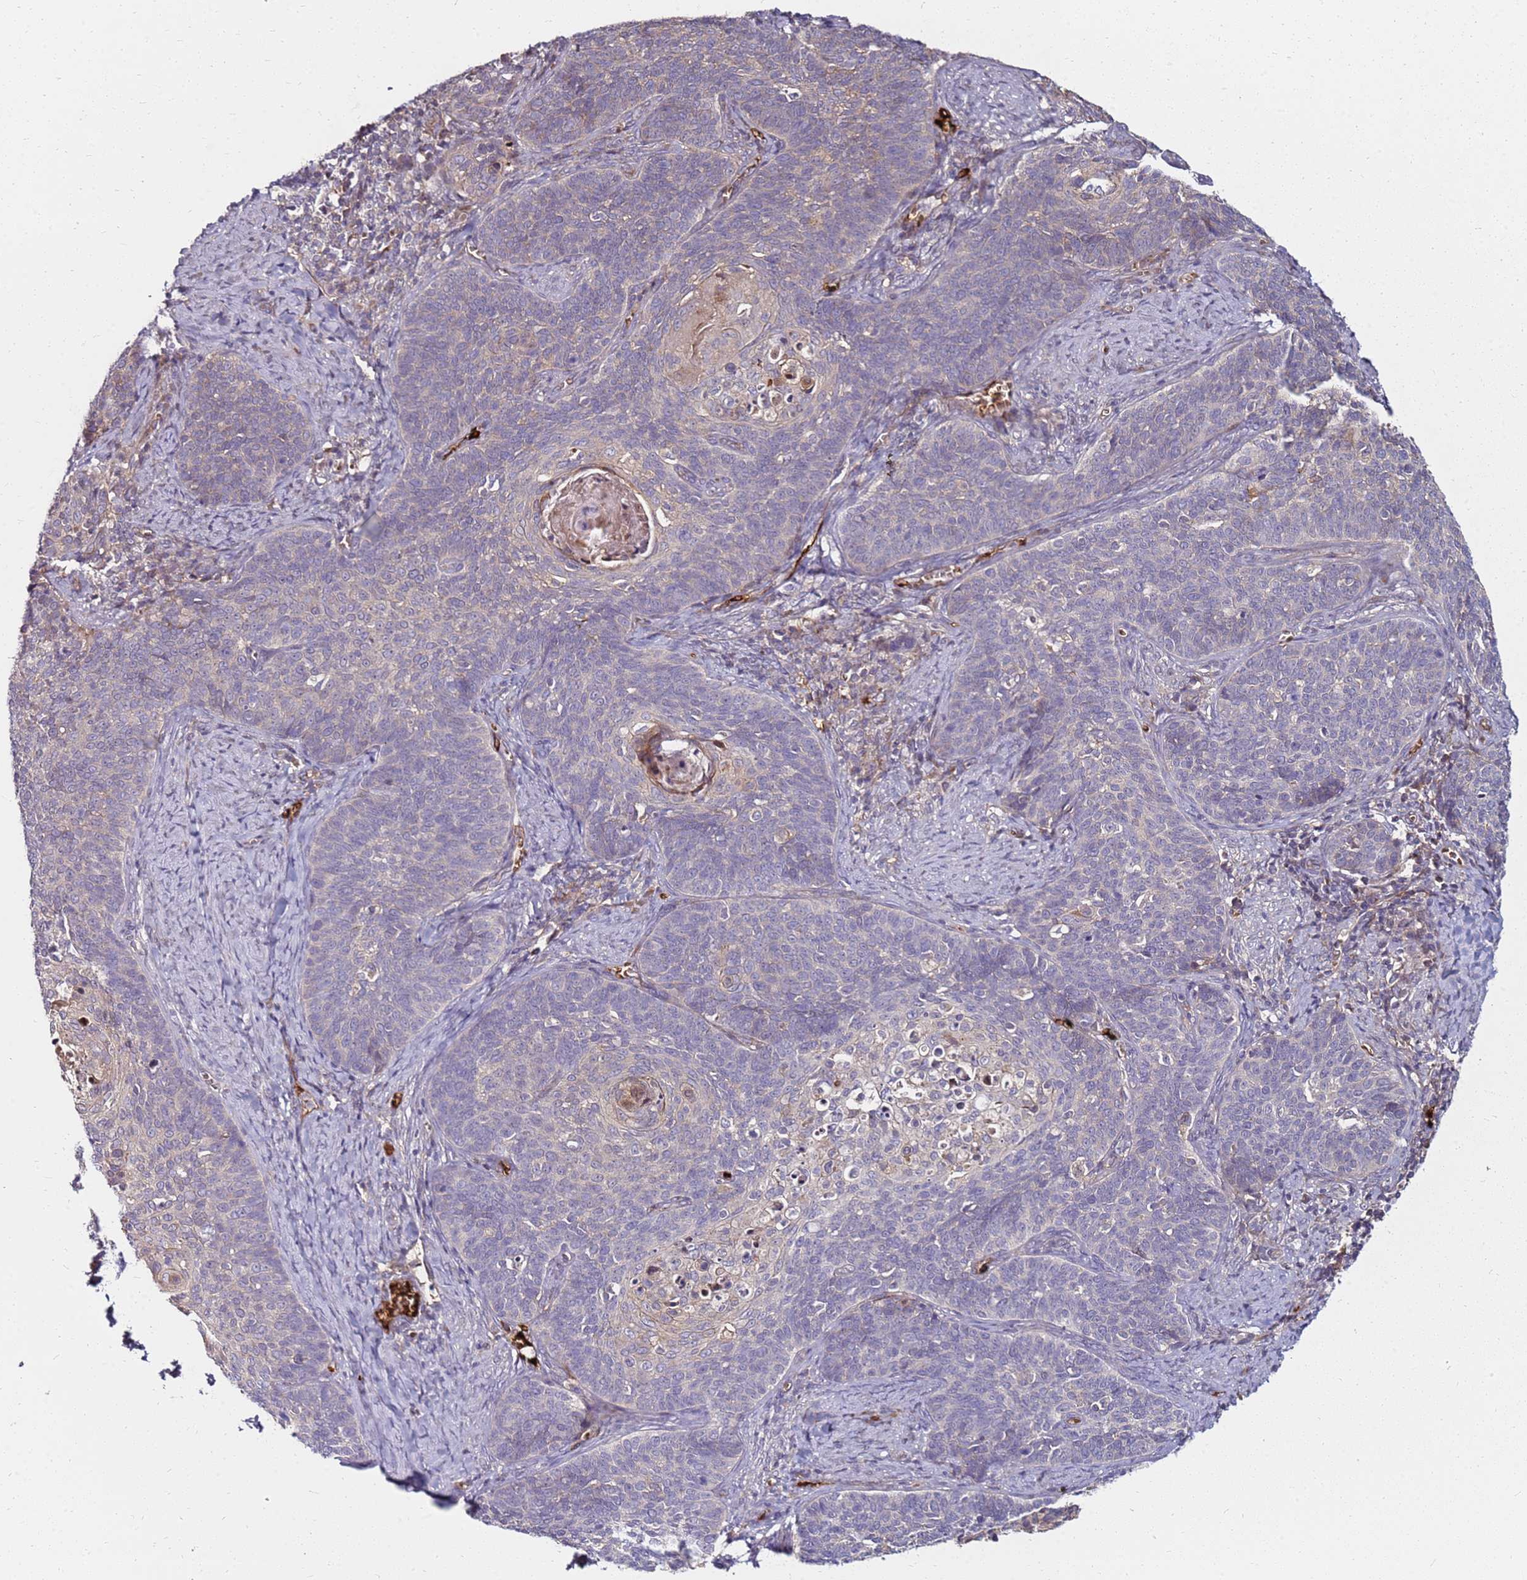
{"staining": {"intensity": "weak", "quantity": "<25%", "location": "cytoplasmic/membranous"}, "tissue": "cervical cancer", "cell_type": "Tumor cells", "image_type": "cancer", "snomed": [{"axis": "morphology", "description": "Normal tissue, NOS"}, {"axis": "morphology", "description": "Squamous cell carcinoma, NOS"}, {"axis": "topography", "description": "Cervix"}], "caption": "Immunohistochemistry (IHC) of human cervical squamous cell carcinoma reveals no positivity in tumor cells.", "gene": "RNF11", "patient": {"sex": "female", "age": 39}}